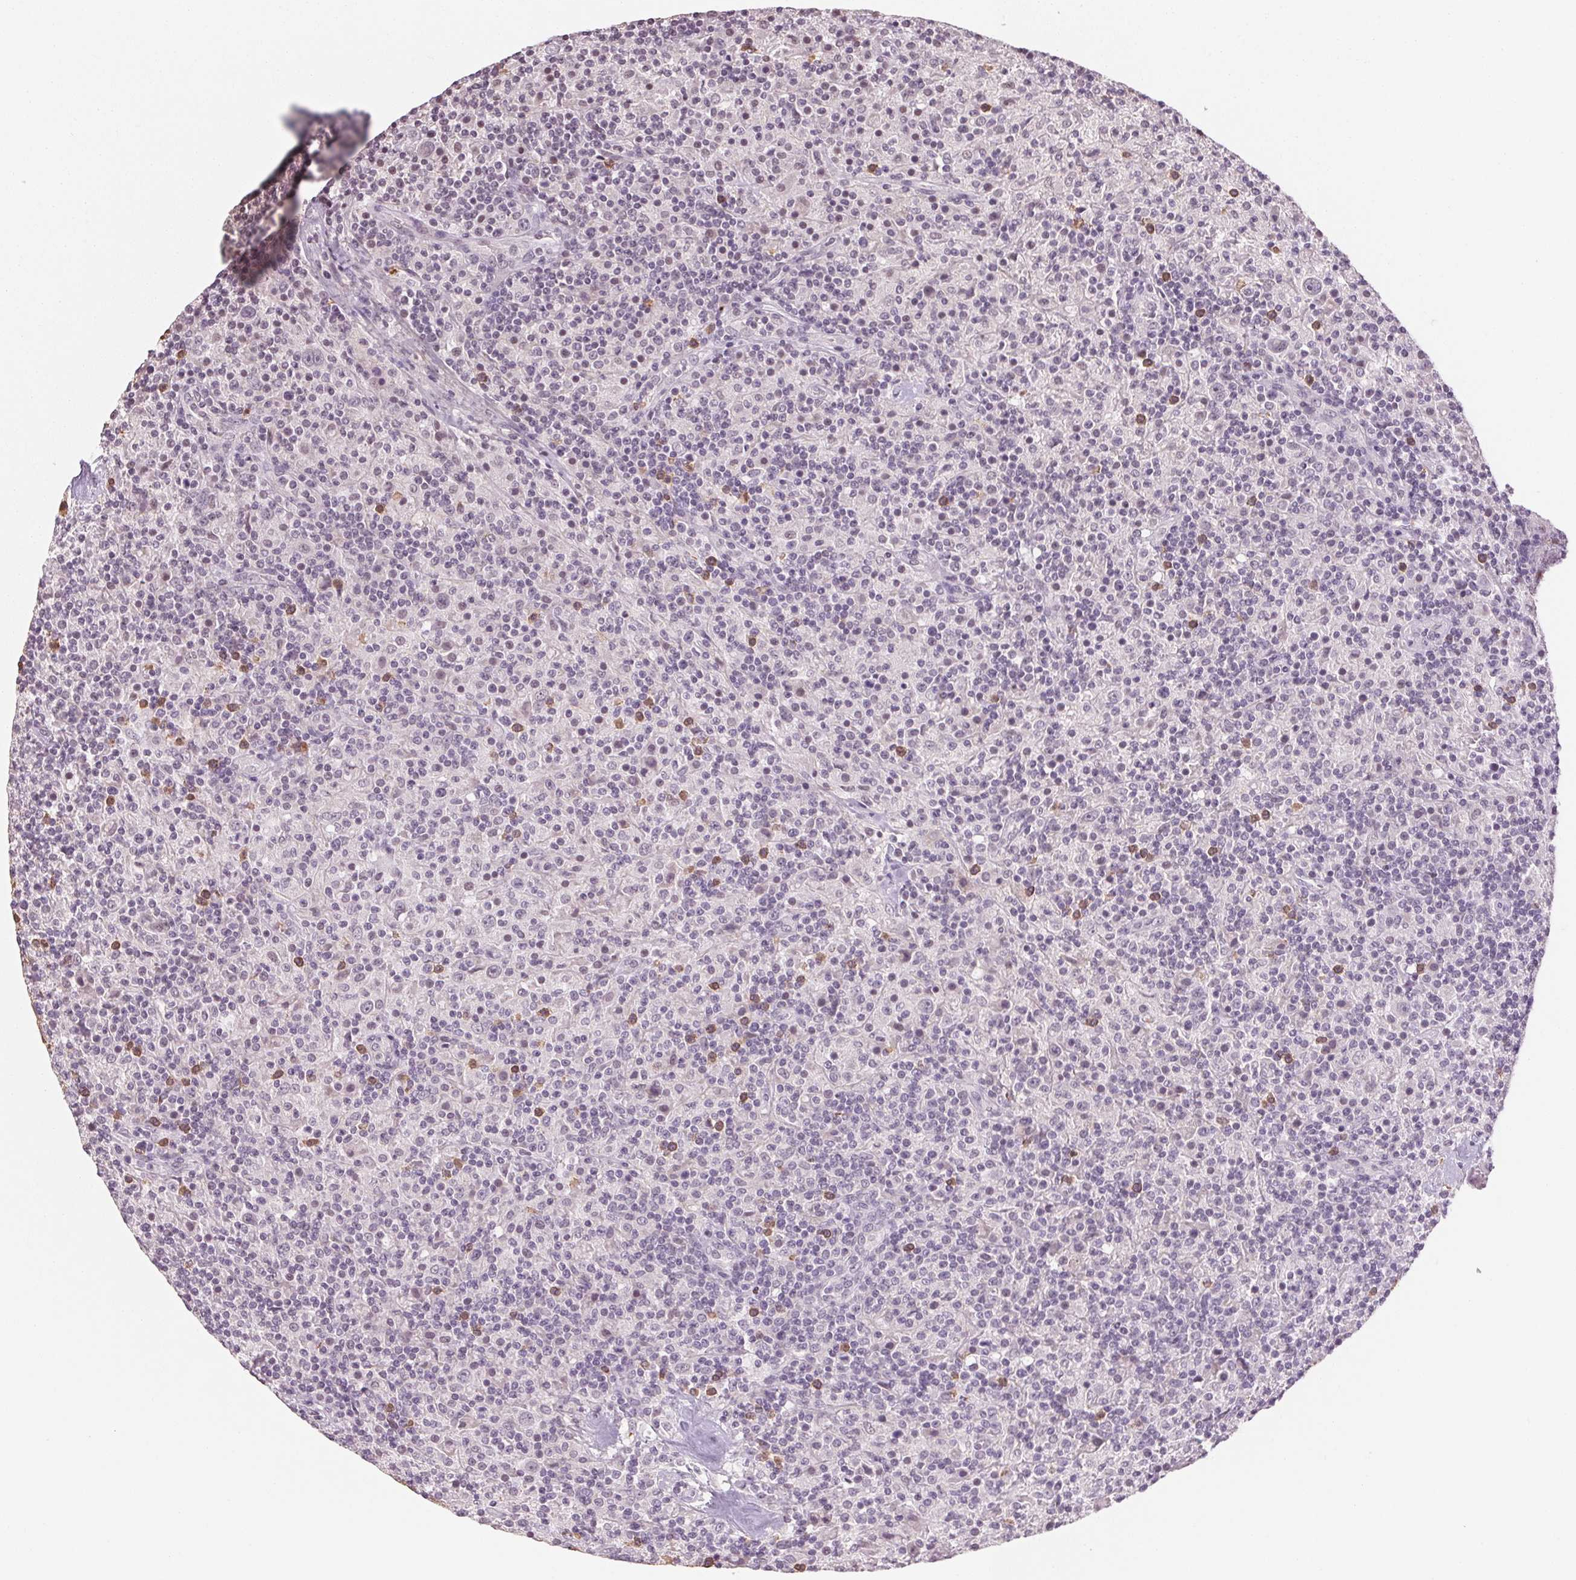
{"staining": {"intensity": "negative", "quantity": "none", "location": "none"}, "tissue": "lymphoma", "cell_type": "Tumor cells", "image_type": "cancer", "snomed": [{"axis": "morphology", "description": "Hodgkin's disease, NOS"}, {"axis": "topography", "description": "Lymph node"}], "caption": "Immunohistochemistry (IHC) micrograph of human Hodgkin's disease stained for a protein (brown), which shows no expression in tumor cells.", "gene": "FNDC4", "patient": {"sex": "male", "age": 70}}